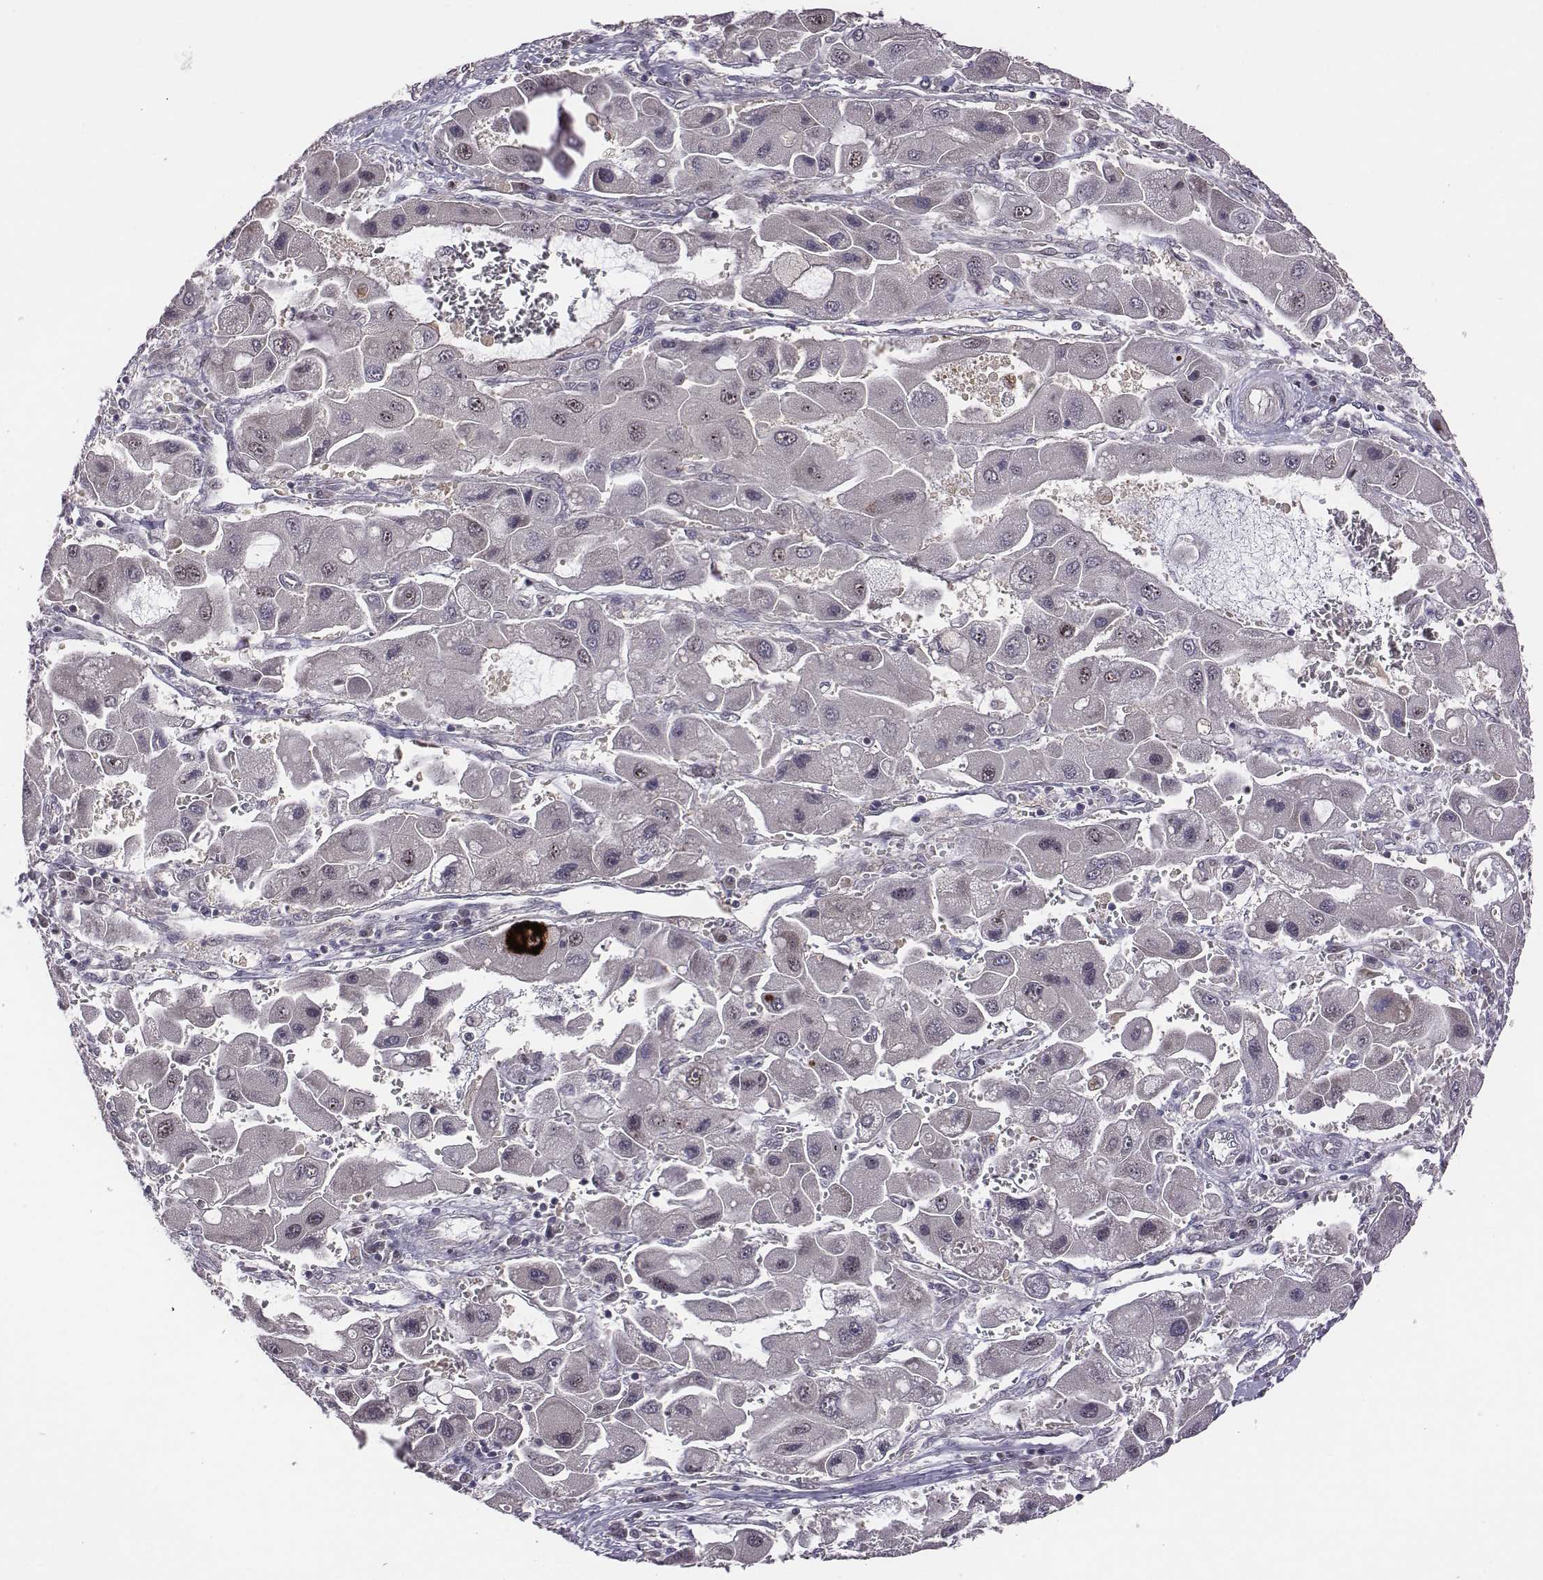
{"staining": {"intensity": "negative", "quantity": "none", "location": "none"}, "tissue": "liver cancer", "cell_type": "Tumor cells", "image_type": "cancer", "snomed": [{"axis": "morphology", "description": "Carcinoma, Hepatocellular, NOS"}, {"axis": "topography", "description": "Liver"}], "caption": "Tumor cells show no significant staining in liver cancer. (DAB (3,3'-diaminobenzidine) immunohistochemistry (IHC), high magnification).", "gene": "SMURF2", "patient": {"sex": "male", "age": 24}}